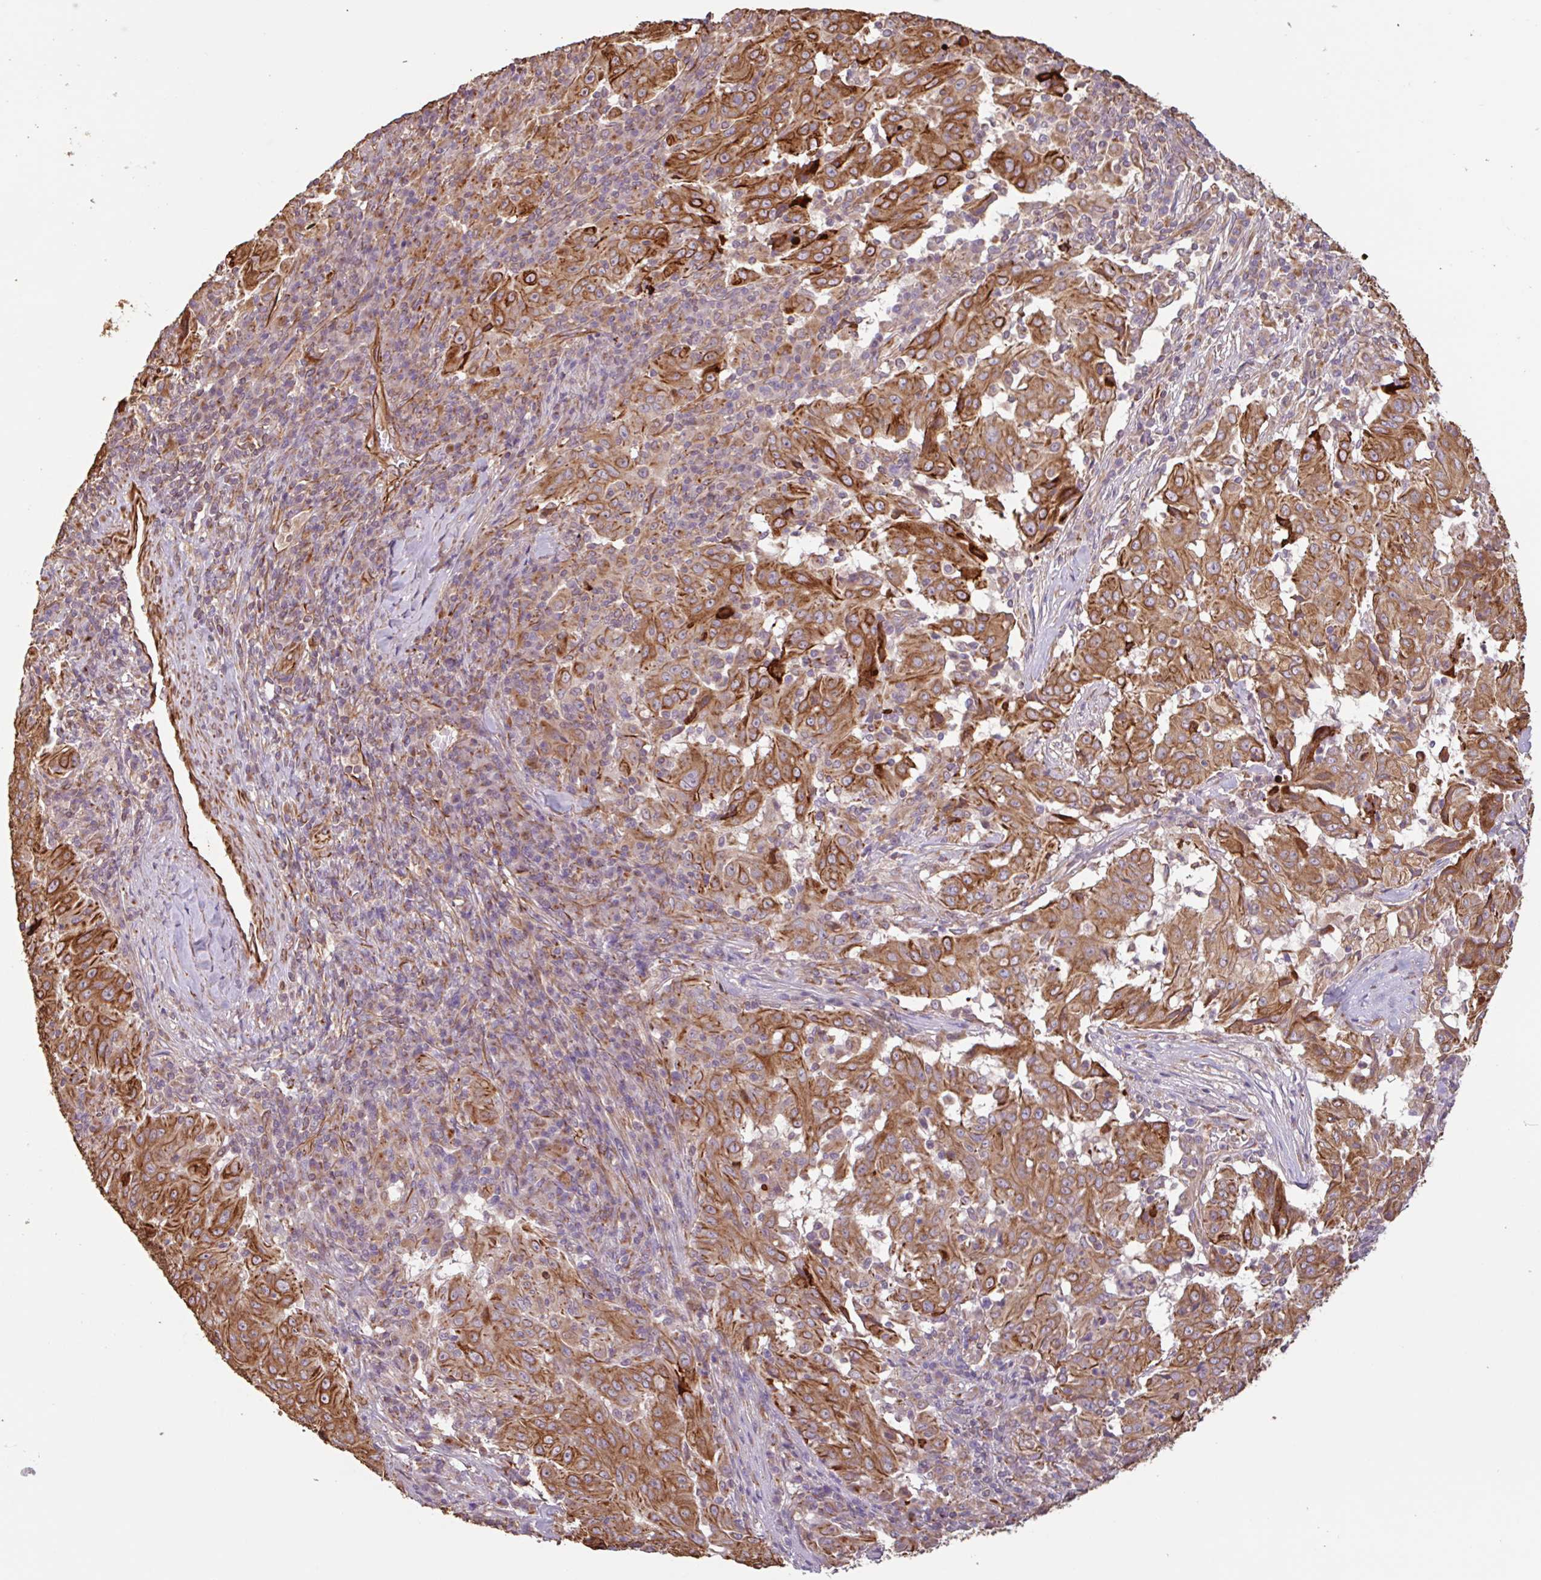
{"staining": {"intensity": "strong", "quantity": ">75%", "location": "cytoplasmic/membranous"}, "tissue": "pancreatic cancer", "cell_type": "Tumor cells", "image_type": "cancer", "snomed": [{"axis": "morphology", "description": "Adenocarcinoma, NOS"}, {"axis": "topography", "description": "Pancreas"}], "caption": "A high-resolution image shows IHC staining of pancreatic adenocarcinoma, which shows strong cytoplasmic/membranous positivity in approximately >75% of tumor cells.", "gene": "ZNF790", "patient": {"sex": "male", "age": 63}}